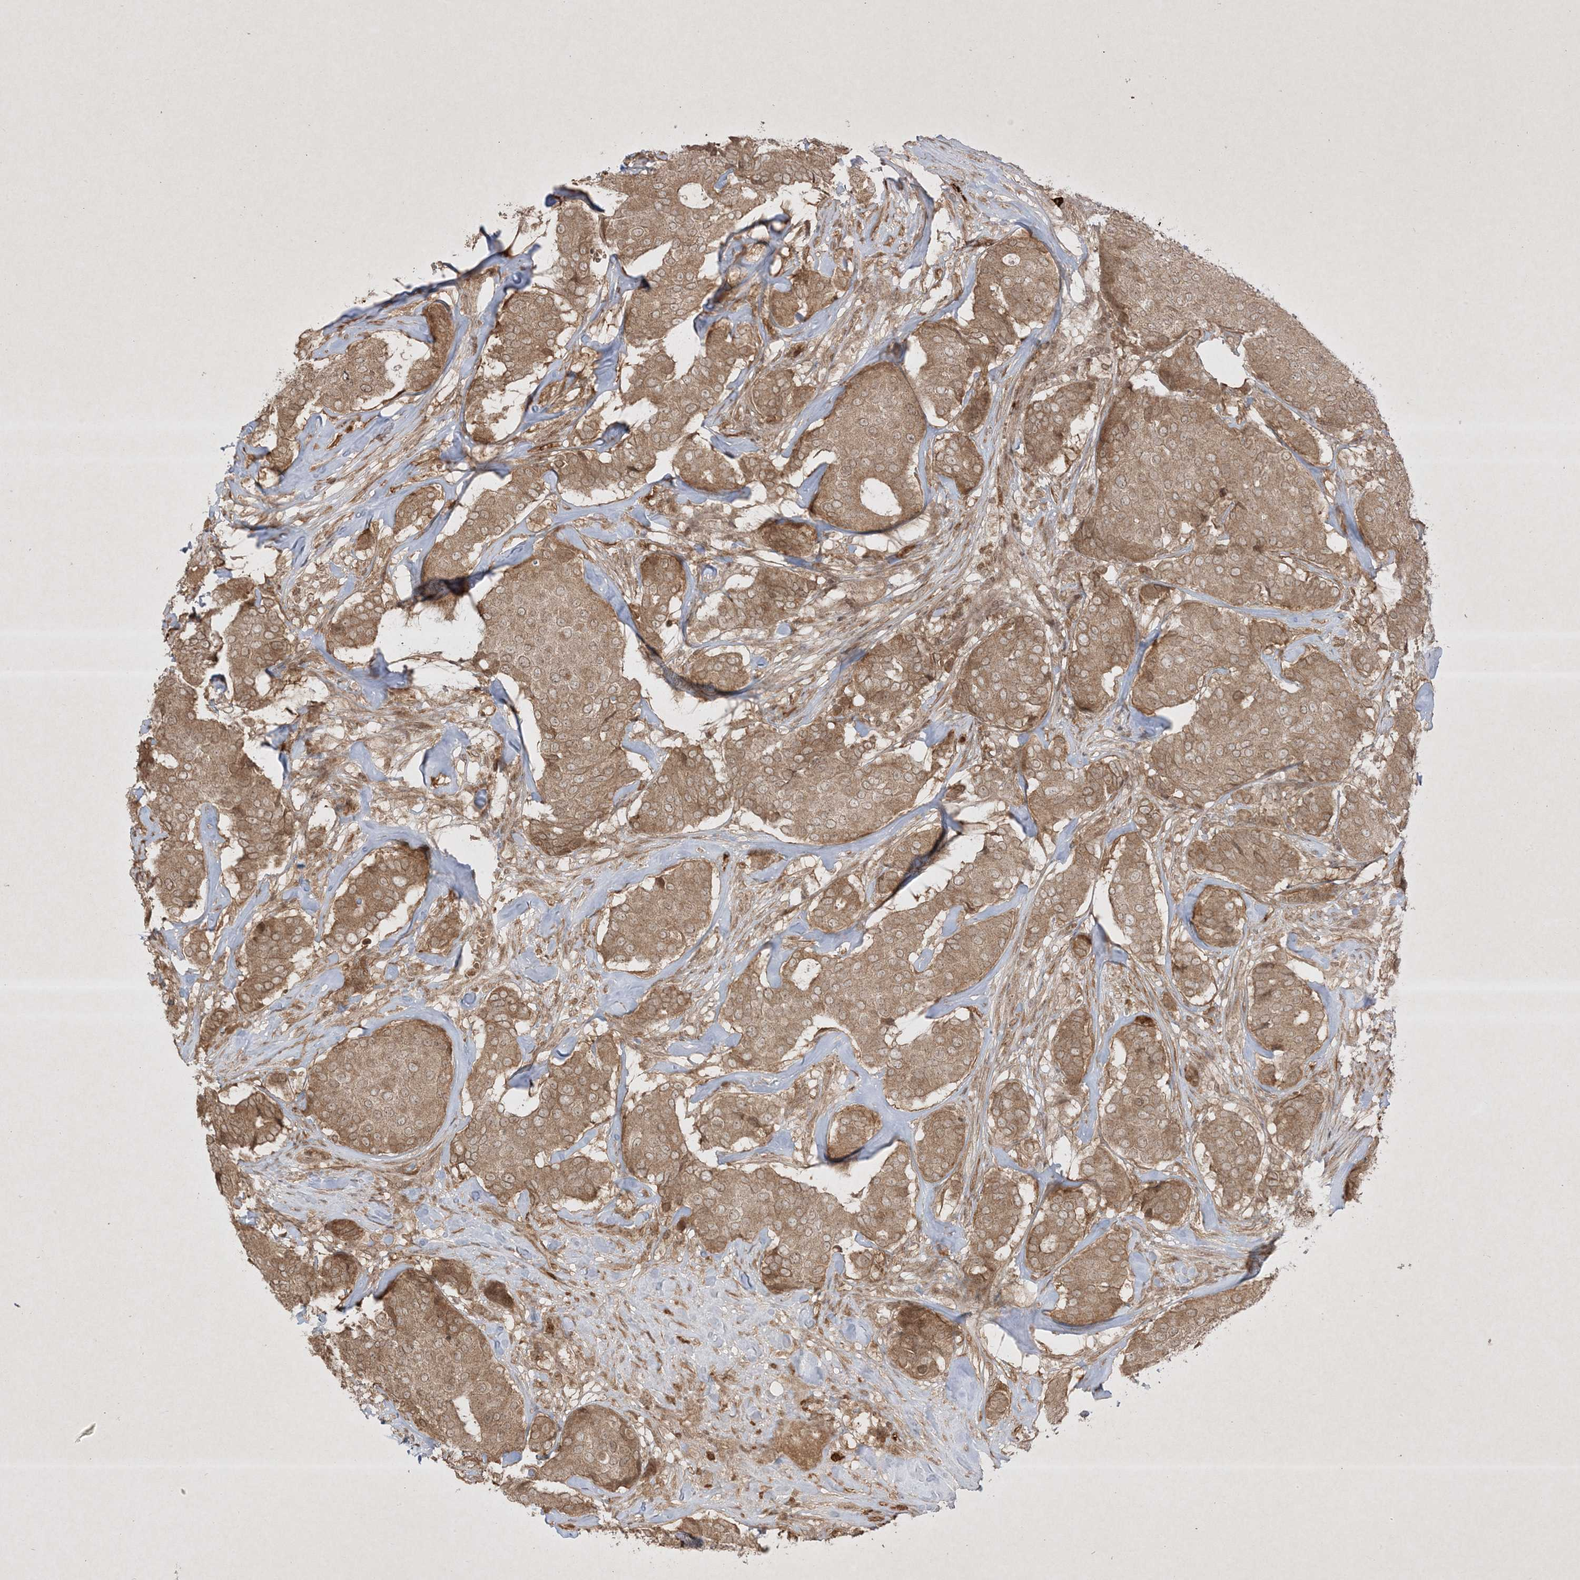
{"staining": {"intensity": "moderate", "quantity": ">75%", "location": "cytoplasmic/membranous"}, "tissue": "breast cancer", "cell_type": "Tumor cells", "image_type": "cancer", "snomed": [{"axis": "morphology", "description": "Duct carcinoma"}, {"axis": "topography", "description": "Breast"}], "caption": "A high-resolution histopathology image shows immunohistochemistry staining of breast cancer, which exhibits moderate cytoplasmic/membranous expression in approximately >75% of tumor cells.", "gene": "PTK6", "patient": {"sex": "female", "age": 75}}